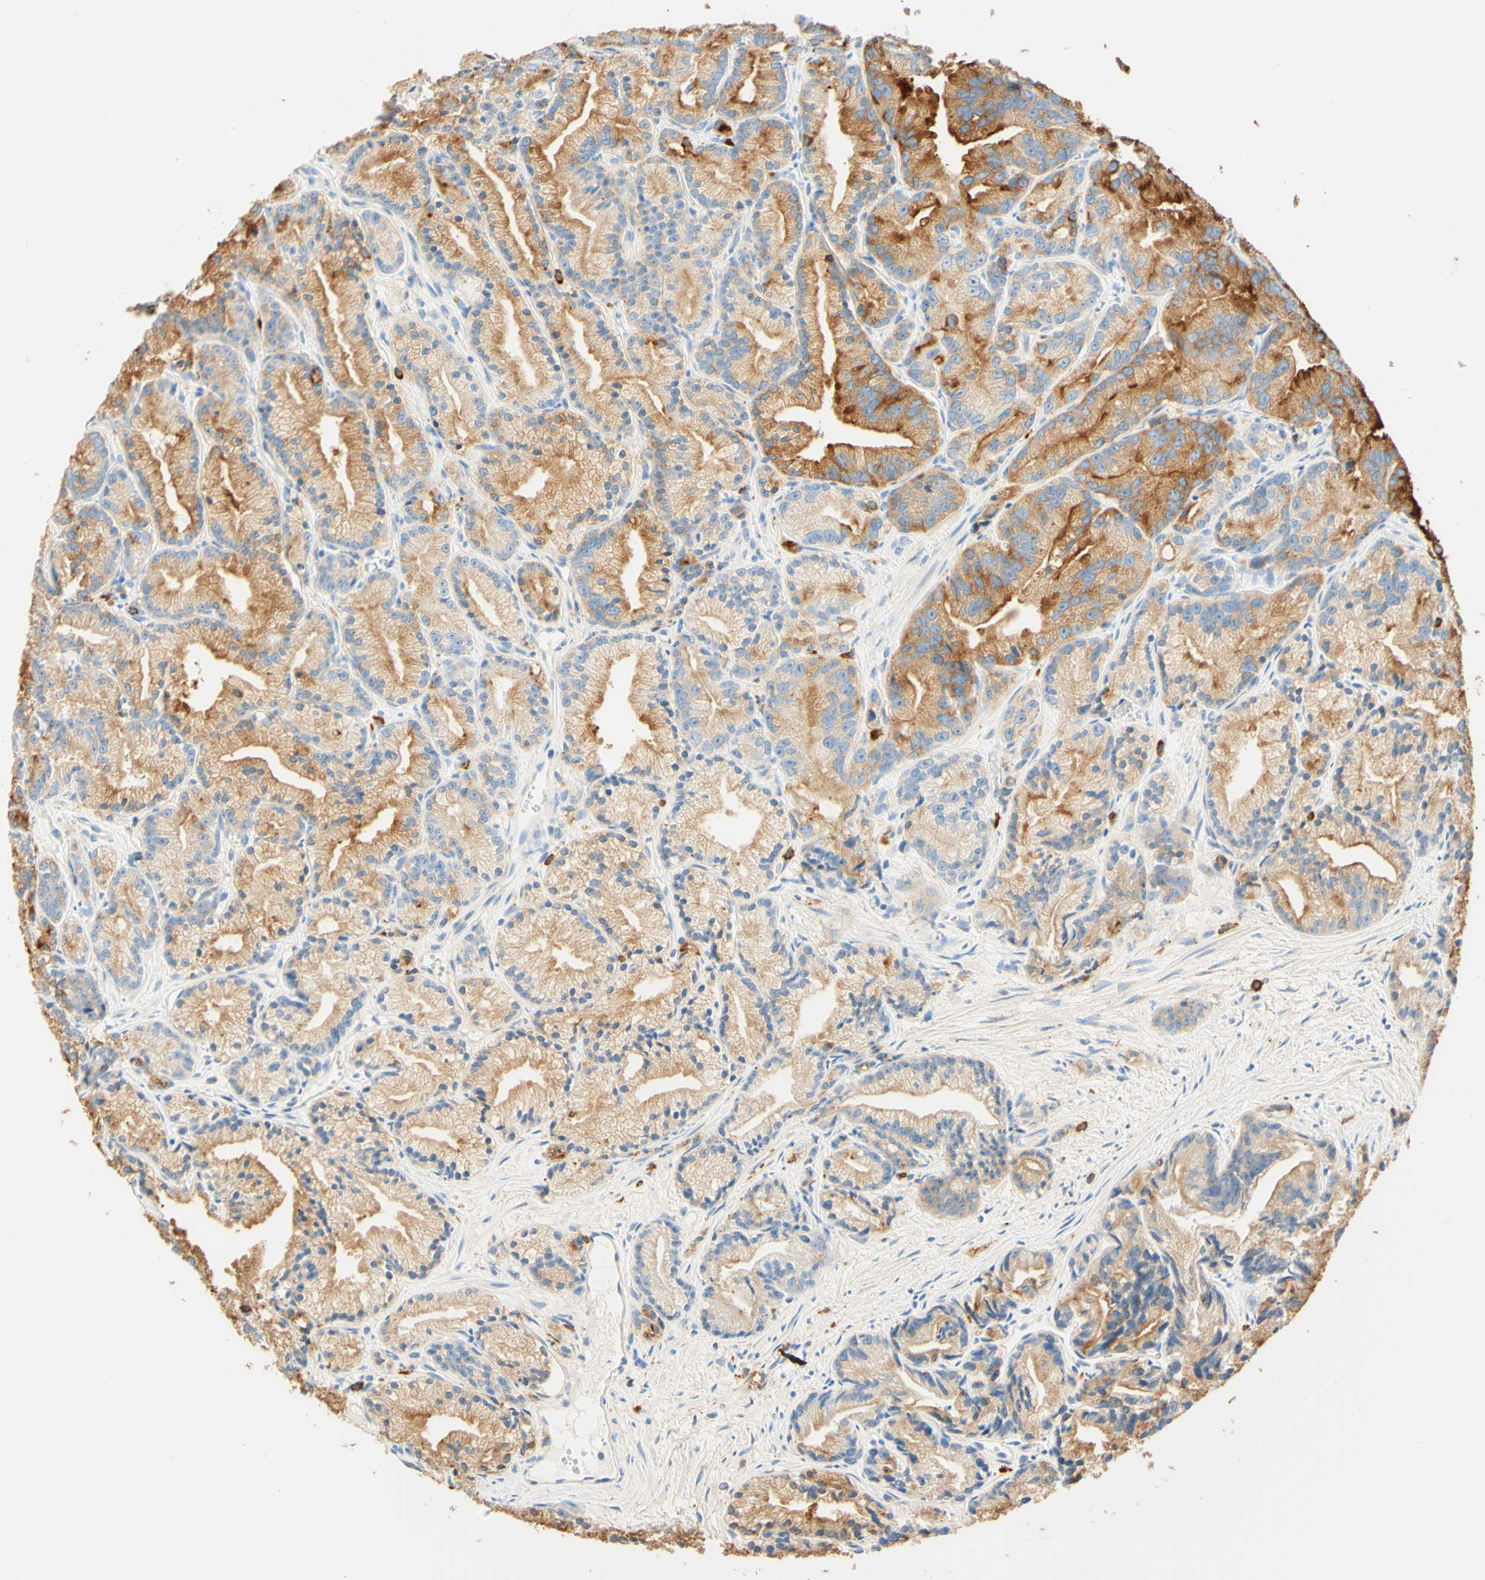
{"staining": {"intensity": "moderate", "quantity": "25%-75%", "location": "cytoplasmic/membranous"}, "tissue": "prostate cancer", "cell_type": "Tumor cells", "image_type": "cancer", "snomed": [{"axis": "morphology", "description": "Adenocarcinoma, Low grade"}, {"axis": "topography", "description": "Prostate"}], "caption": "This image displays immunohistochemistry staining of prostate cancer (low-grade adenocarcinoma), with medium moderate cytoplasmic/membranous staining in about 25%-75% of tumor cells.", "gene": "CD63", "patient": {"sex": "male", "age": 89}}